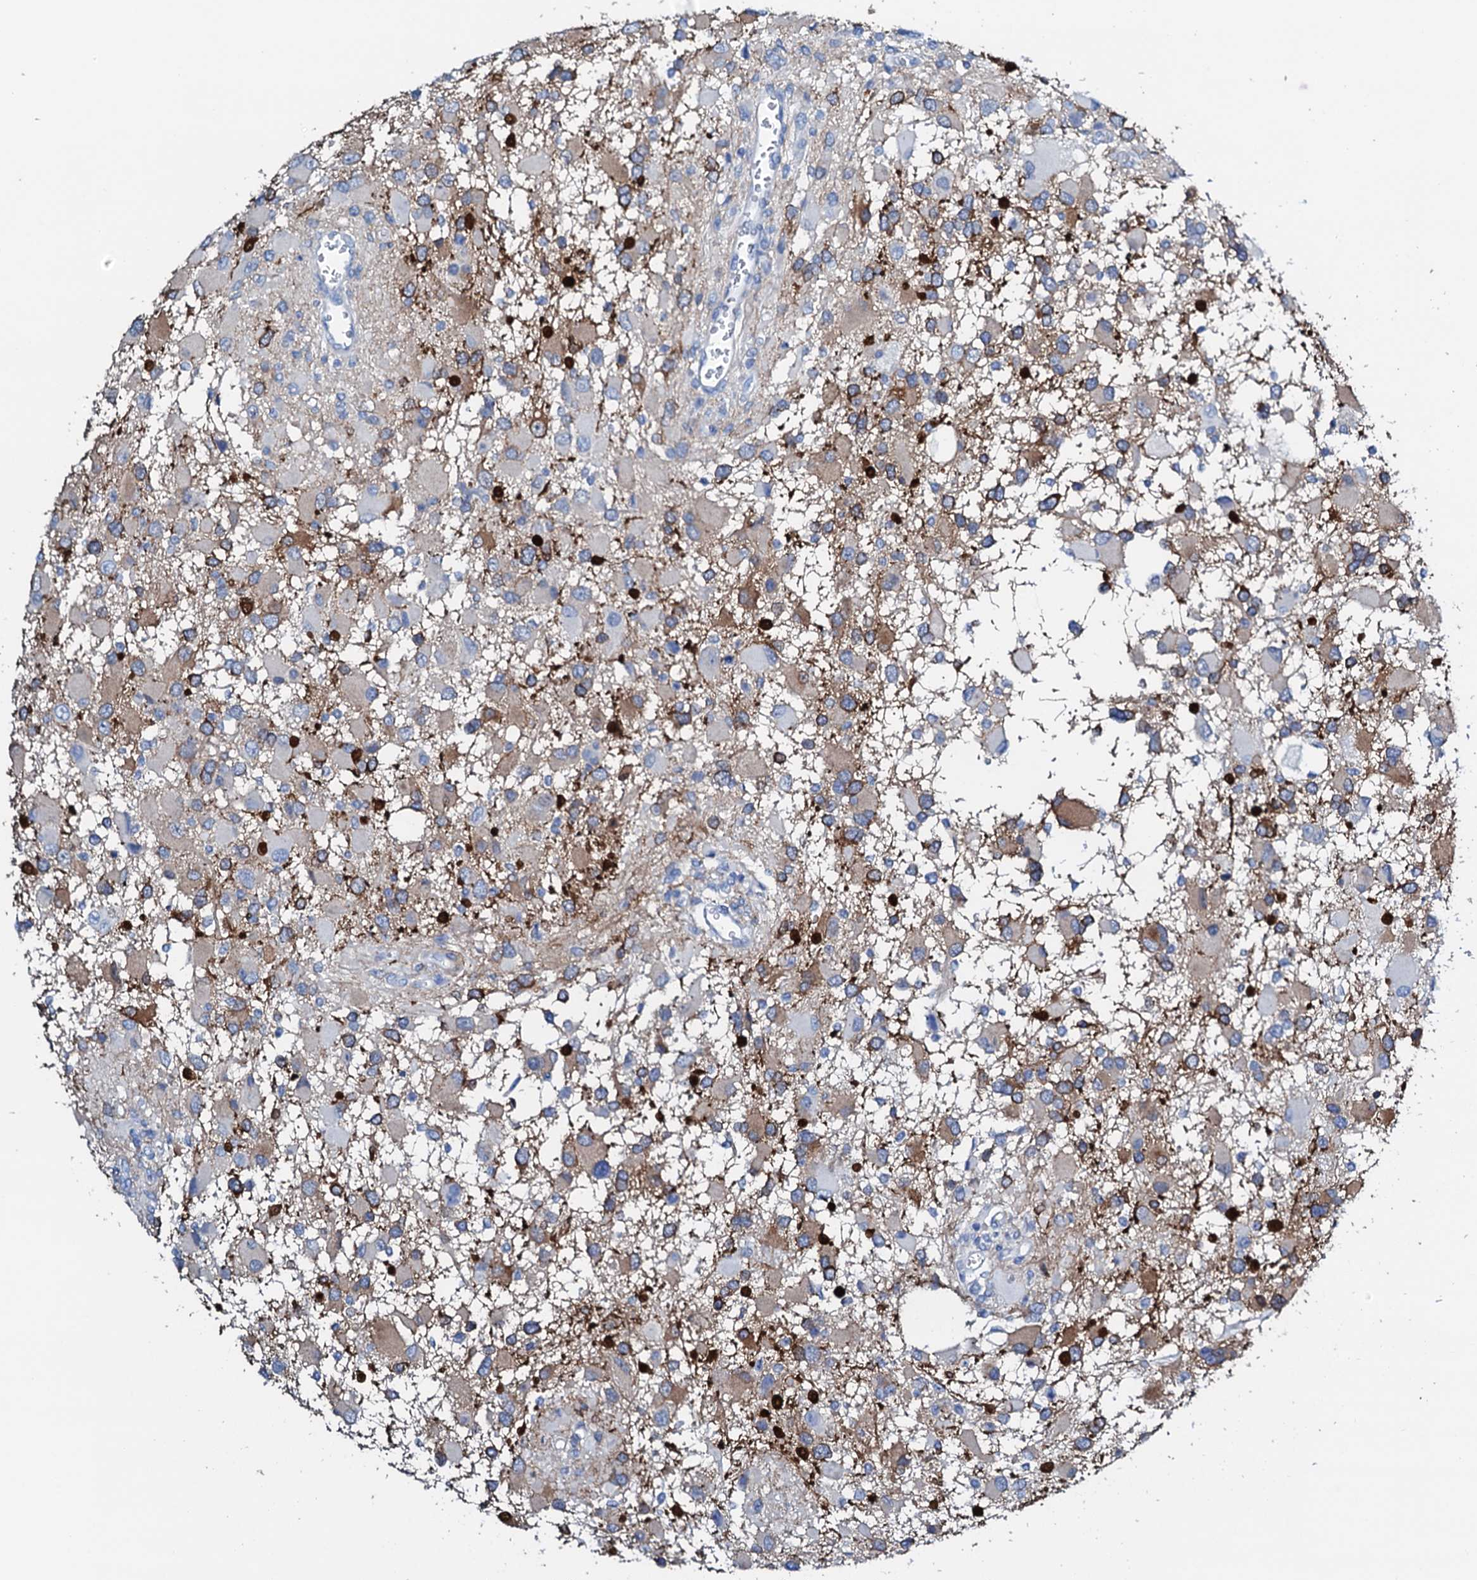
{"staining": {"intensity": "moderate", "quantity": "25%-75%", "location": "cytoplasmic/membranous"}, "tissue": "glioma", "cell_type": "Tumor cells", "image_type": "cancer", "snomed": [{"axis": "morphology", "description": "Glioma, malignant, High grade"}, {"axis": "topography", "description": "Brain"}], "caption": "DAB (3,3'-diaminobenzidine) immunohistochemical staining of glioma shows moderate cytoplasmic/membranous protein expression in approximately 25%-75% of tumor cells.", "gene": "AMER2", "patient": {"sex": "male", "age": 53}}